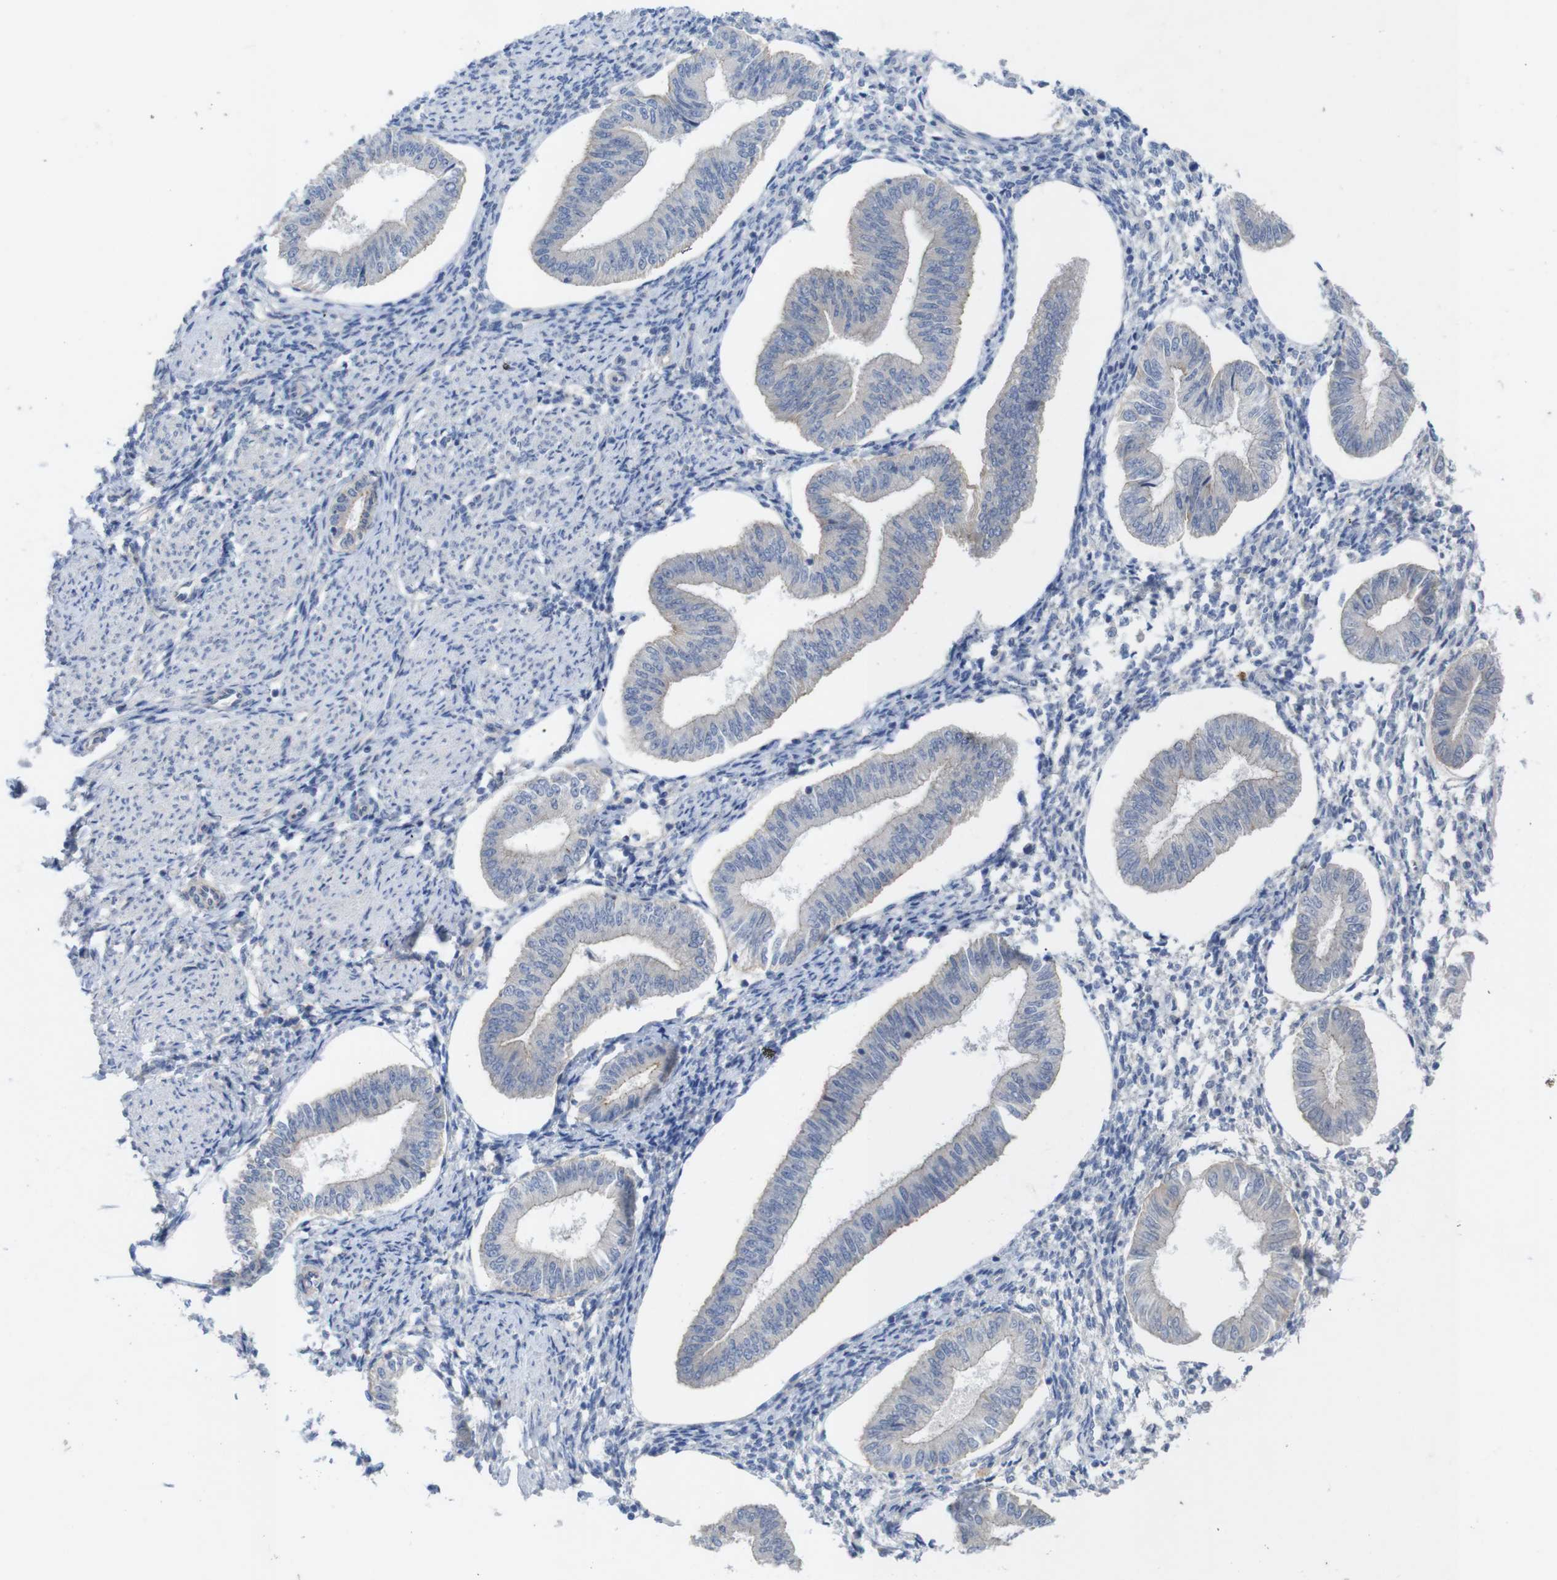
{"staining": {"intensity": "weak", "quantity": "<25%", "location": "cytoplasmic/membranous"}, "tissue": "endometrium", "cell_type": "Cells in endometrial stroma", "image_type": "normal", "snomed": [{"axis": "morphology", "description": "Normal tissue, NOS"}, {"axis": "topography", "description": "Endometrium"}], "caption": "DAB immunohistochemical staining of normal endometrium reveals no significant positivity in cells in endometrial stroma. The staining is performed using DAB (3,3'-diaminobenzidine) brown chromogen with nuclei counter-stained in using hematoxylin.", "gene": "KIDINS220", "patient": {"sex": "female", "age": 50}}